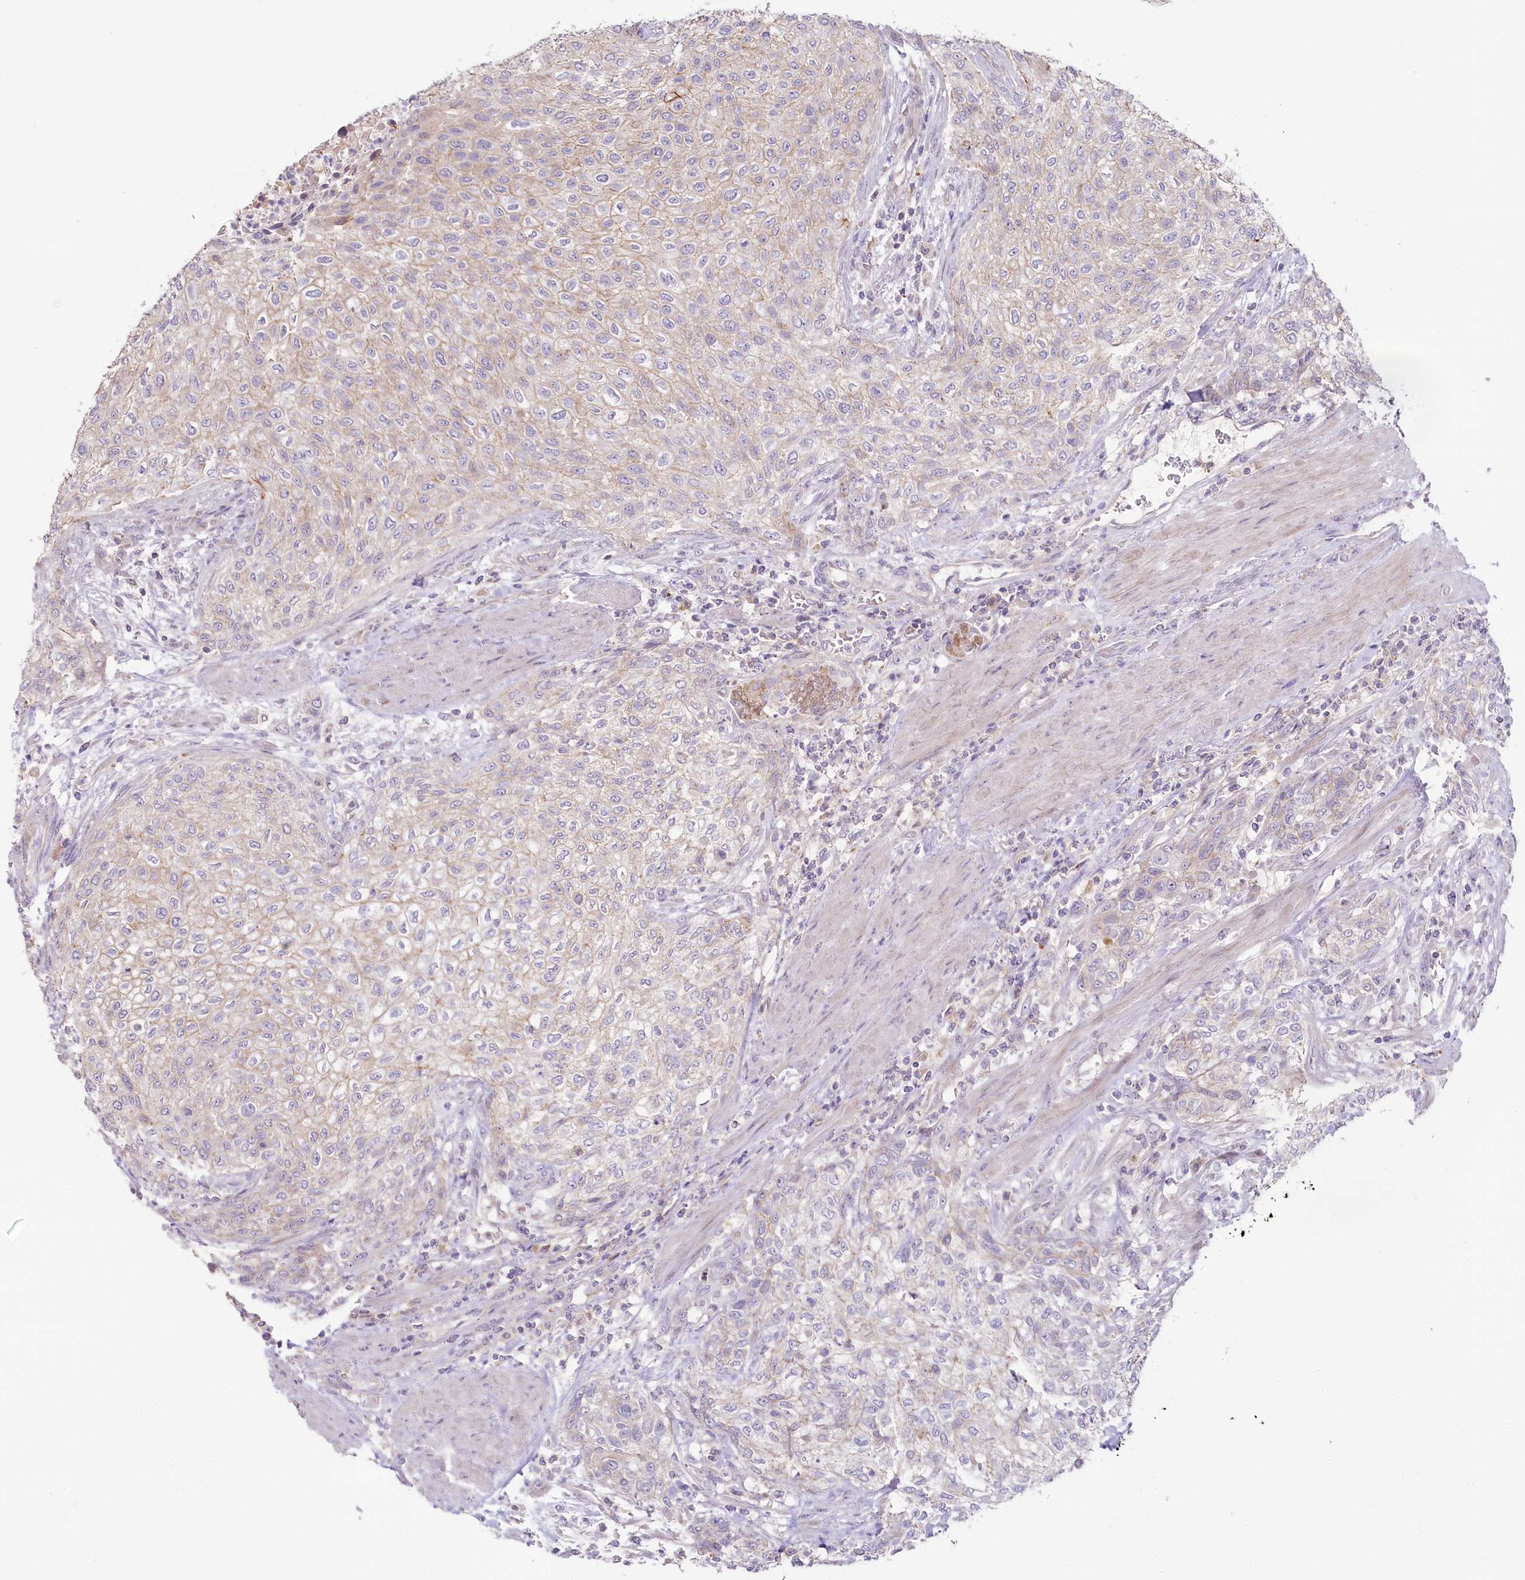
{"staining": {"intensity": "negative", "quantity": "none", "location": "none"}, "tissue": "urothelial cancer", "cell_type": "Tumor cells", "image_type": "cancer", "snomed": [{"axis": "morphology", "description": "Urothelial carcinoma, High grade"}, {"axis": "topography", "description": "Urinary bladder"}], "caption": "Urothelial cancer was stained to show a protein in brown. There is no significant expression in tumor cells.", "gene": "SLC6A11", "patient": {"sex": "male", "age": 35}}